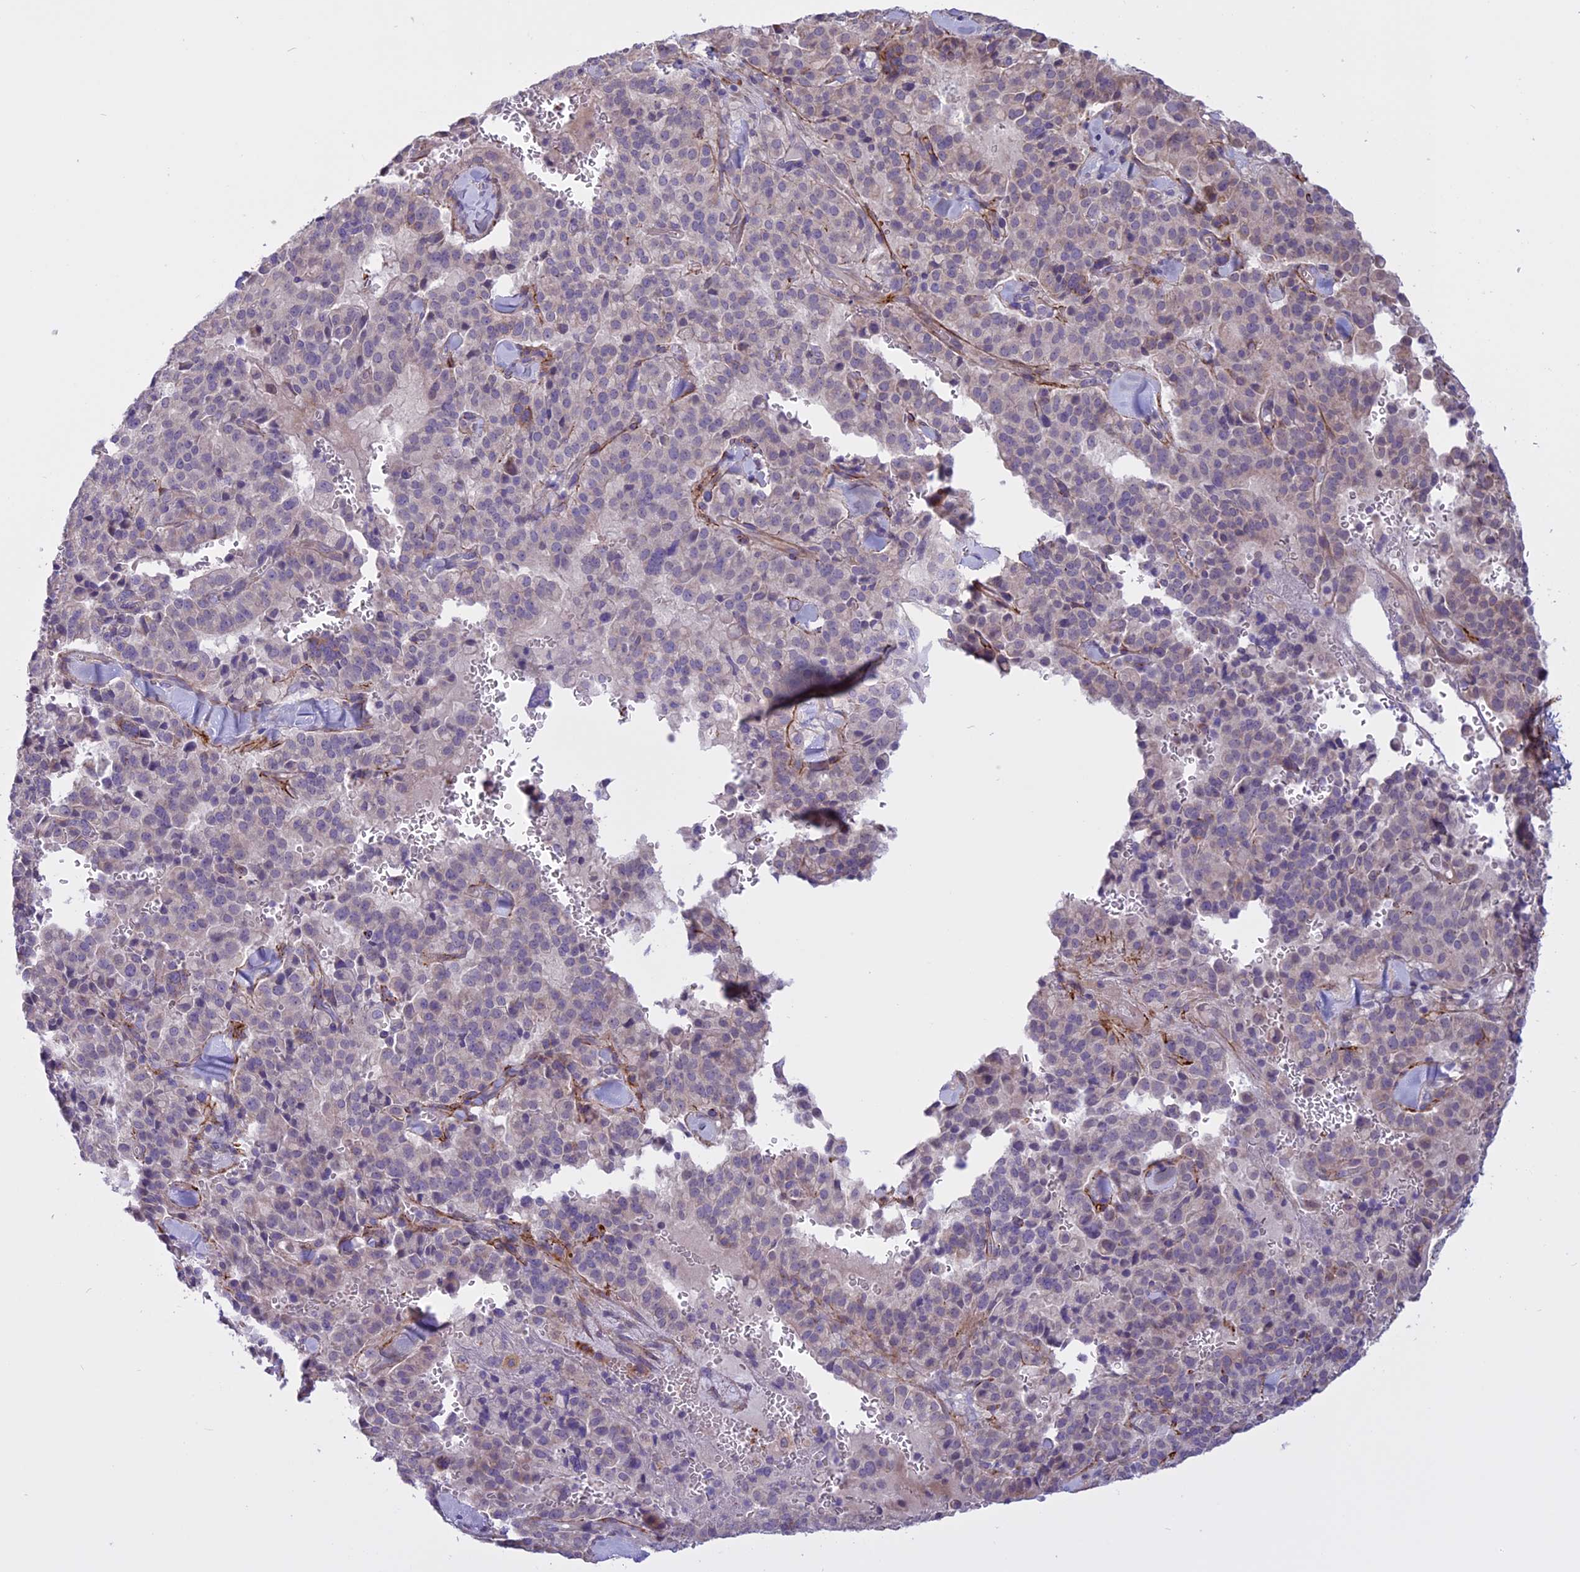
{"staining": {"intensity": "weak", "quantity": "<25%", "location": "cytoplasmic/membranous"}, "tissue": "pancreatic cancer", "cell_type": "Tumor cells", "image_type": "cancer", "snomed": [{"axis": "morphology", "description": "Adenocarcinoma, NOS"}, {"axis": "topography", "description": "Pancreas"}], "caption": "This is an IHC photomicrograph of pancreatic adenocarcinoma. There is no positivity in tumor cells.", "gene": "SPHKAP", "patient": {"sex": "male", "age": 65}}